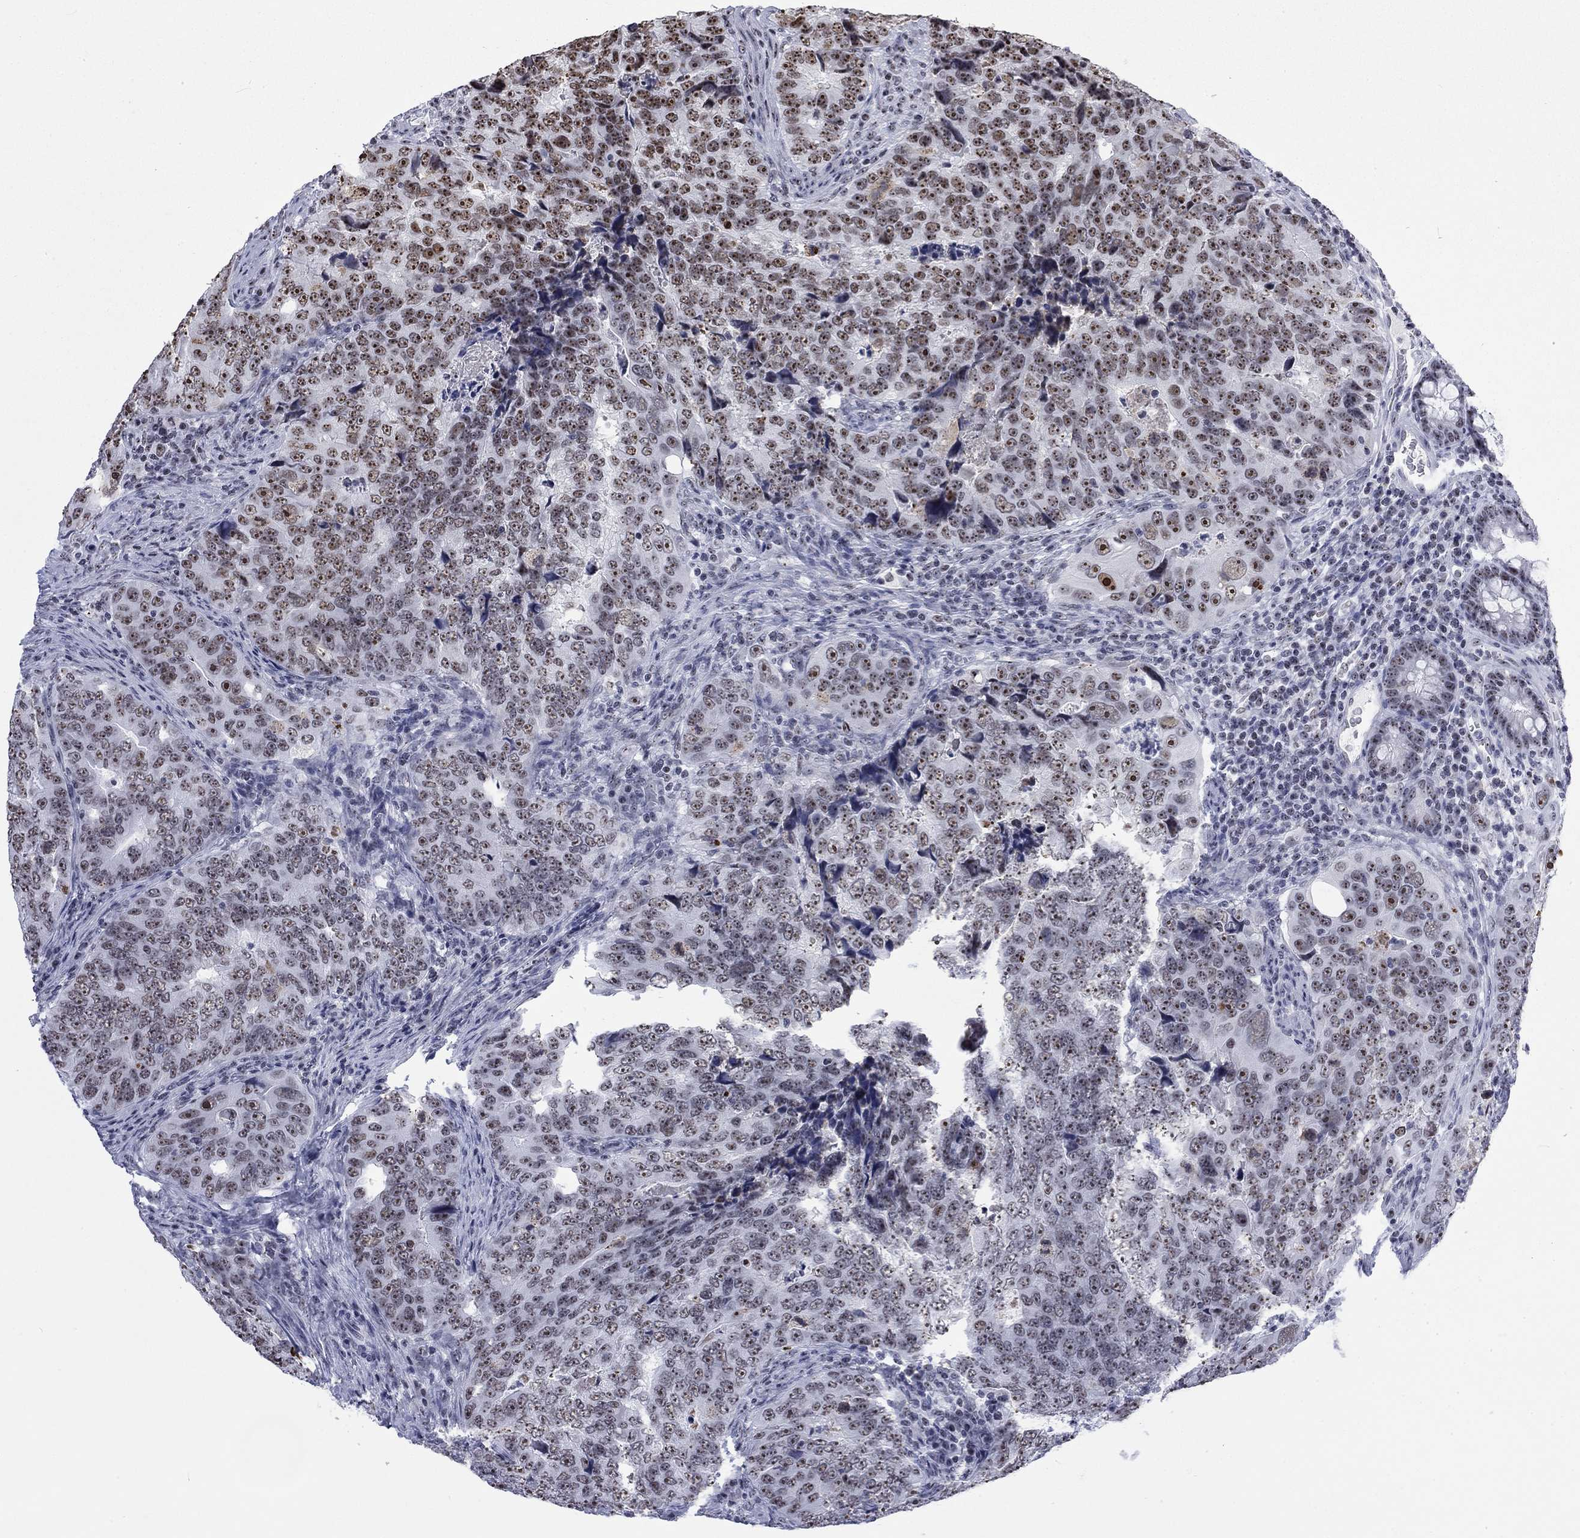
{"staining": {"intensity": "moderate", "quantity": "25%-75%", "location": "nuclear"}, "tissue": "colorectal cancer", "cell_type": "Tumor cells", "image_type": "cancer", "snomed": [{"axis": "morphology", "description": "Adenocarcinoma, NOS"}, {"axis": "topography", "description": "Colon"}], "caption": "Moderate nuclear staining for a protein is identified in approximately 25%-75% of tumor cells of adenocarcinoma (colorectal) using immunohistochemistry.", "gene": "CSRNP3", "patient": {"sex": "female", "age": 72}}